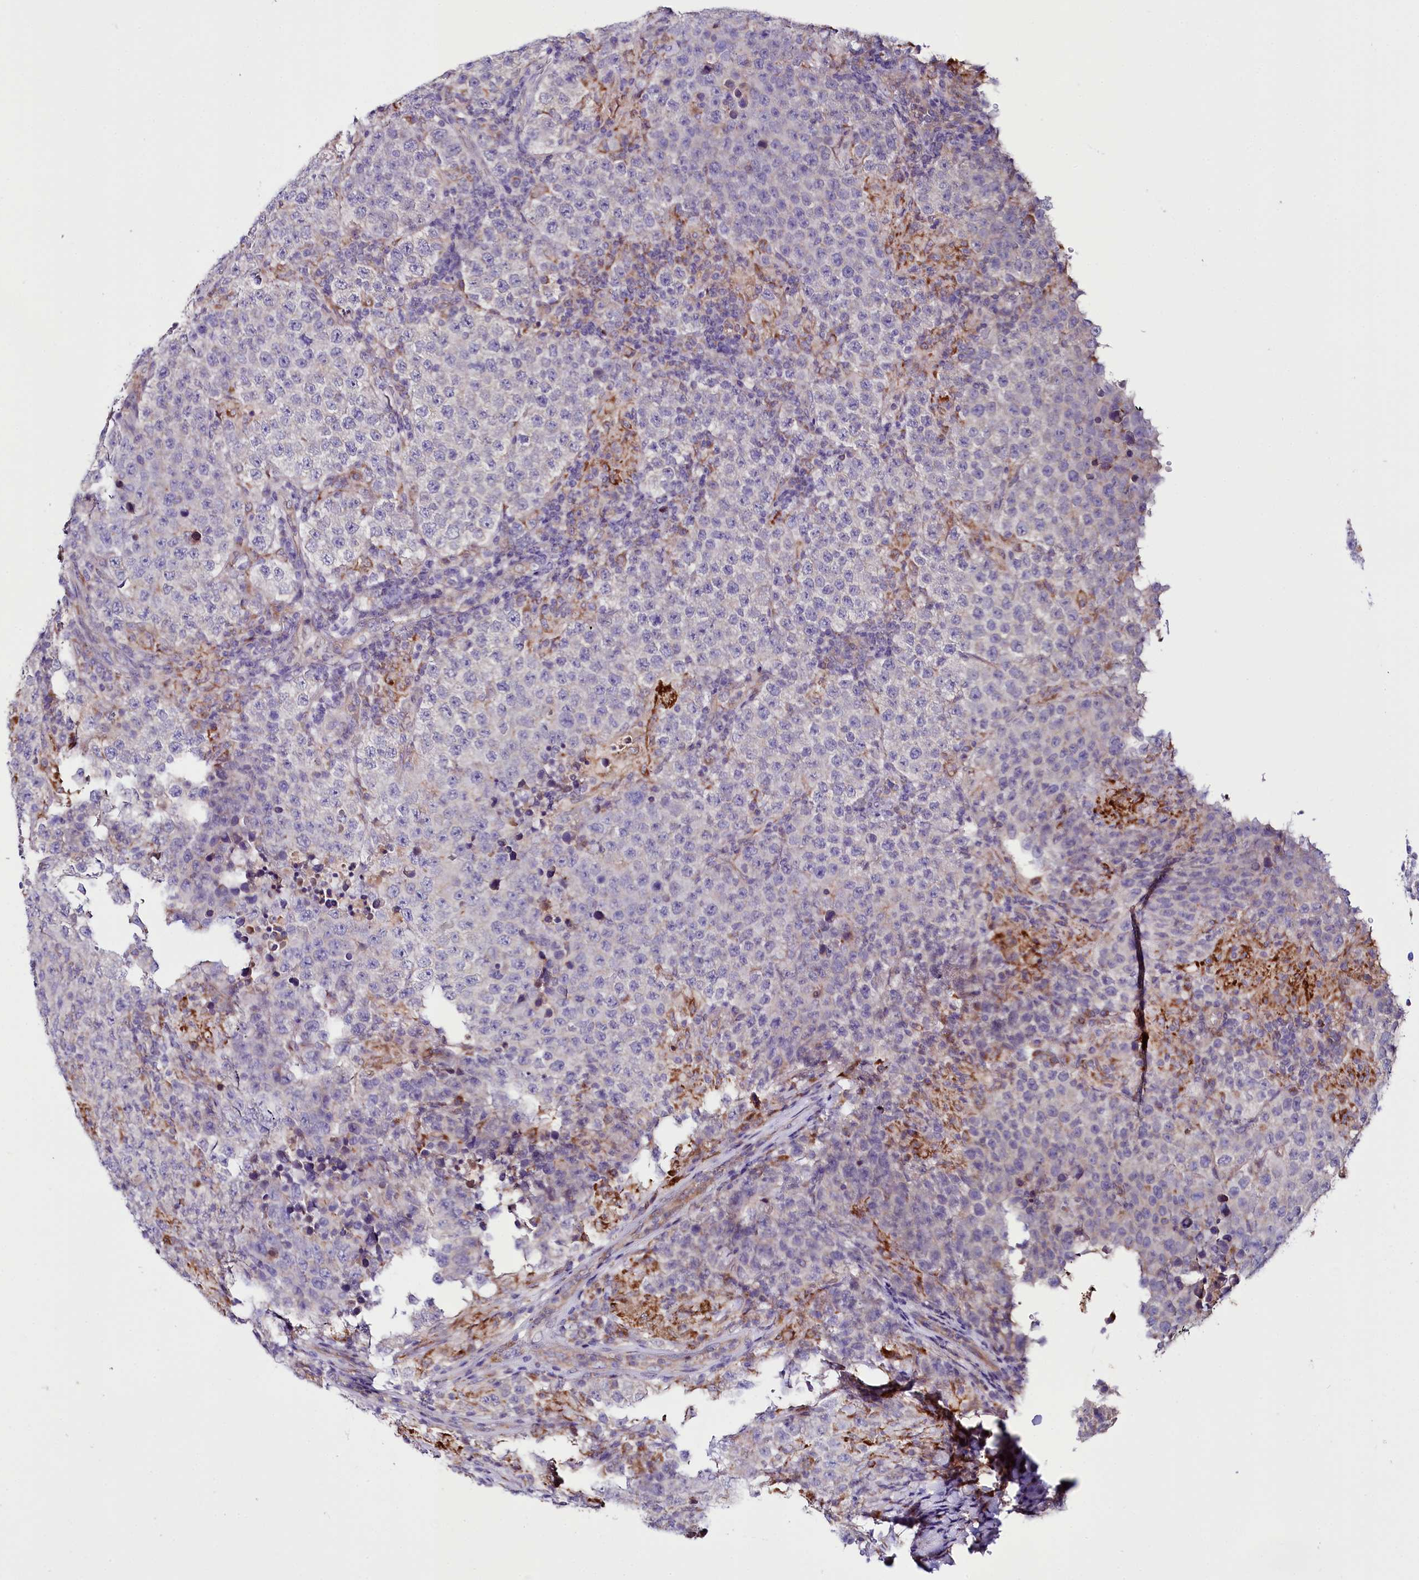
{"staining": {"intensity": "negative", "quantity": "none", "location": "none"}, "tissue": "testis cancer", "cell_type": "Tumor cells", "image_type": "cancer", "snomed": [{"axis": "morphology", "description": "Normal tissue, NOS"}, {"axis": "morphology", "description": "Urothelial carcinoma, High grade"}, {"axis": "morphology", "description": "Seminoma, NOS"}, {"axis": "morphology", "description": "Carcinoma, Embryonal, NOS"}, {"axis": "topography", "description": "Urinary bladder"}, {"axis": "topography", "description": "Testis"}], "caption": "Immunohistochemical staining of testis cancer displays no significant expression in tumor cells.", "gene": "SACM1L", "patient": {"sex": "male", "age": 41}}